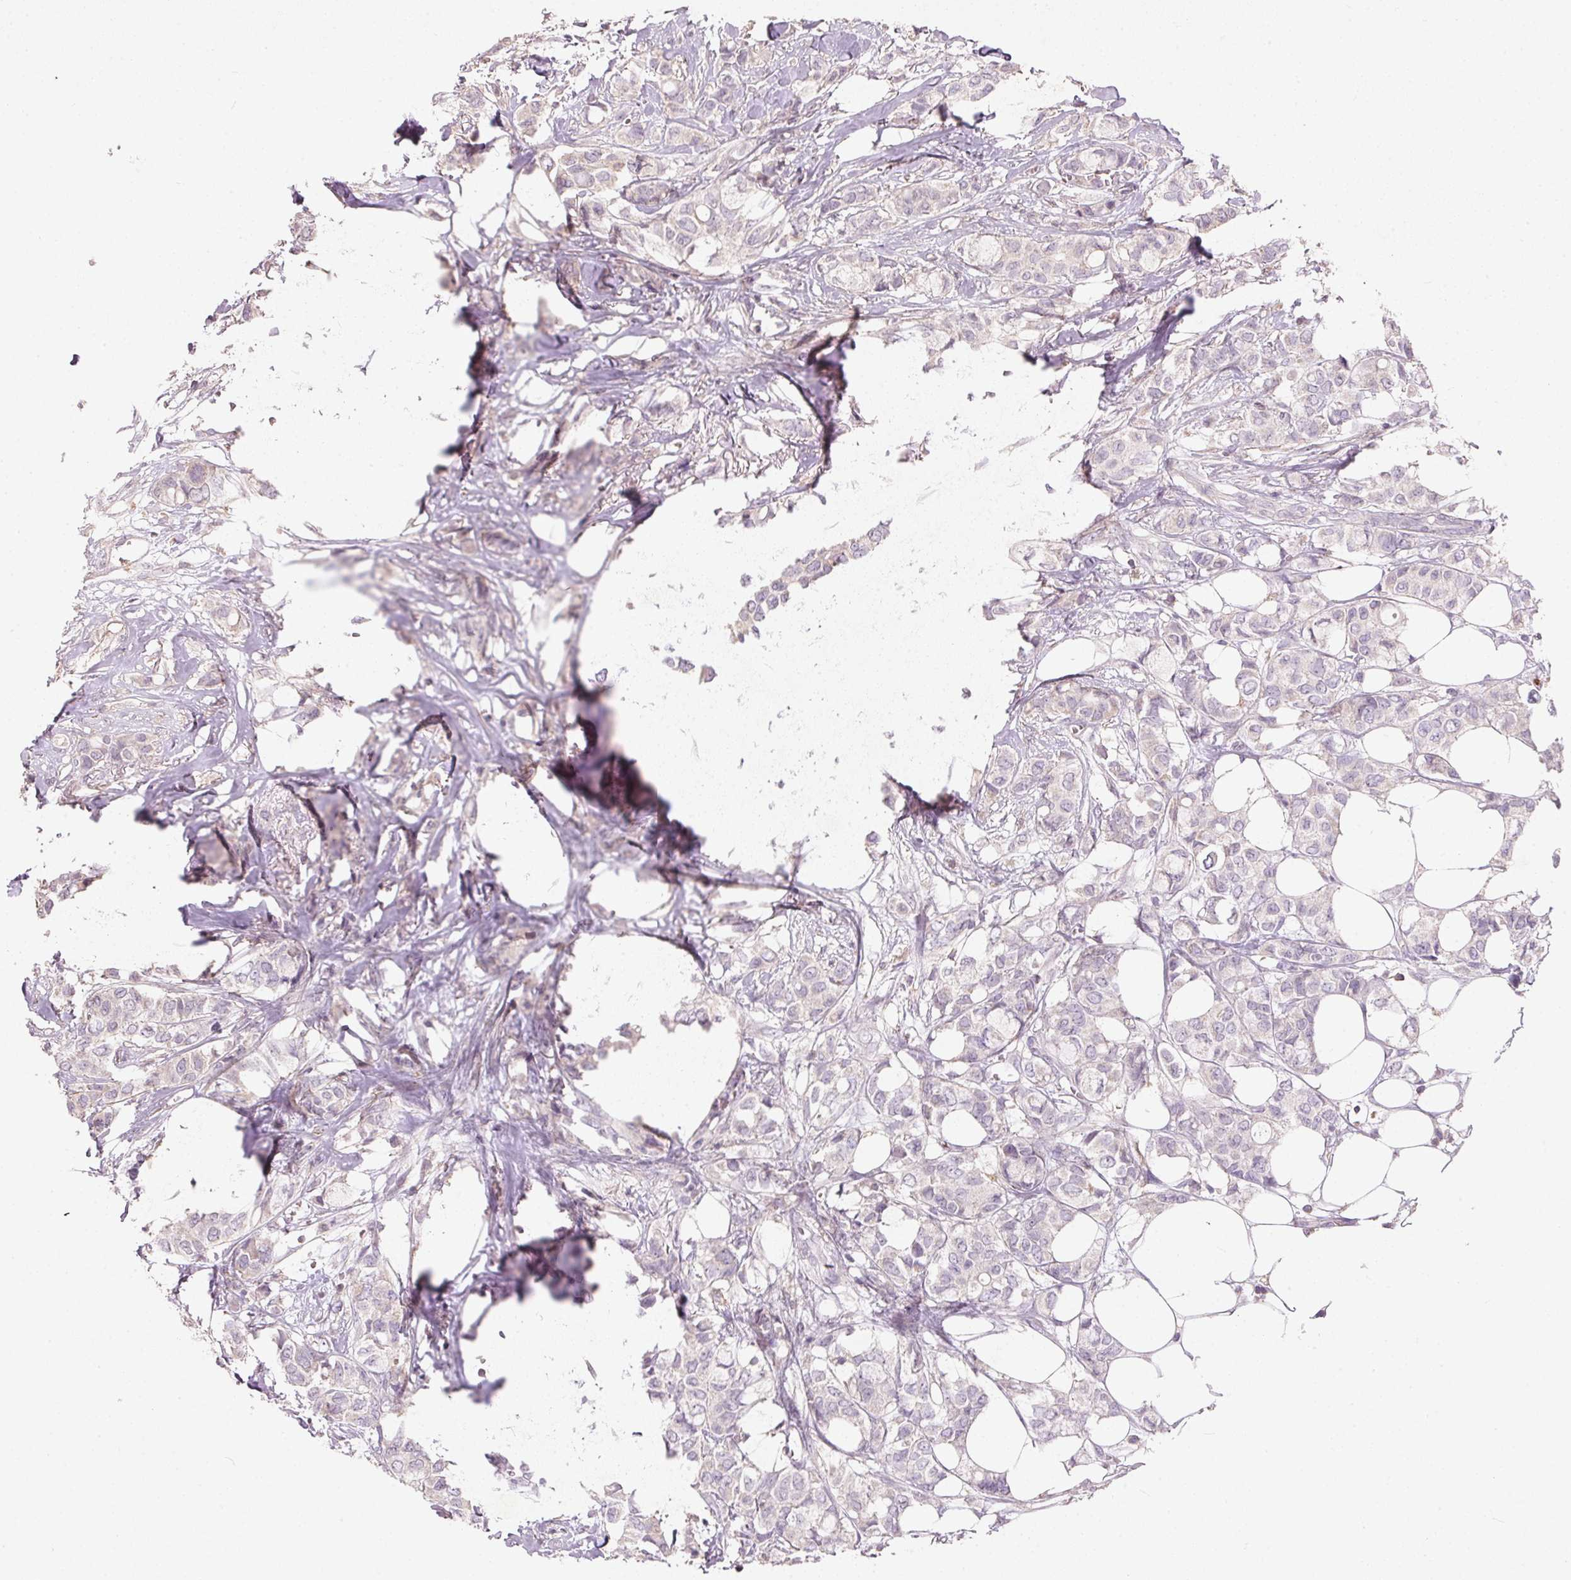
{"staining": {"intensity": "negative", "quantity": "none", "location": "none"}, "tissue": "breast cancer", "cell_type": "Tumor cells", "image_type": "cancer", "snomed": [{"axis": "morphology", "description": "Duct carcinoma"}, {"axis": "topography", "description": "Breast"}], "caption": "Image shows no protein expression in tumor cells of breast invasive ductal carcinoma tissue.", "gene": "KCNK15", "patient": {"sex": "female", "age": 85}}